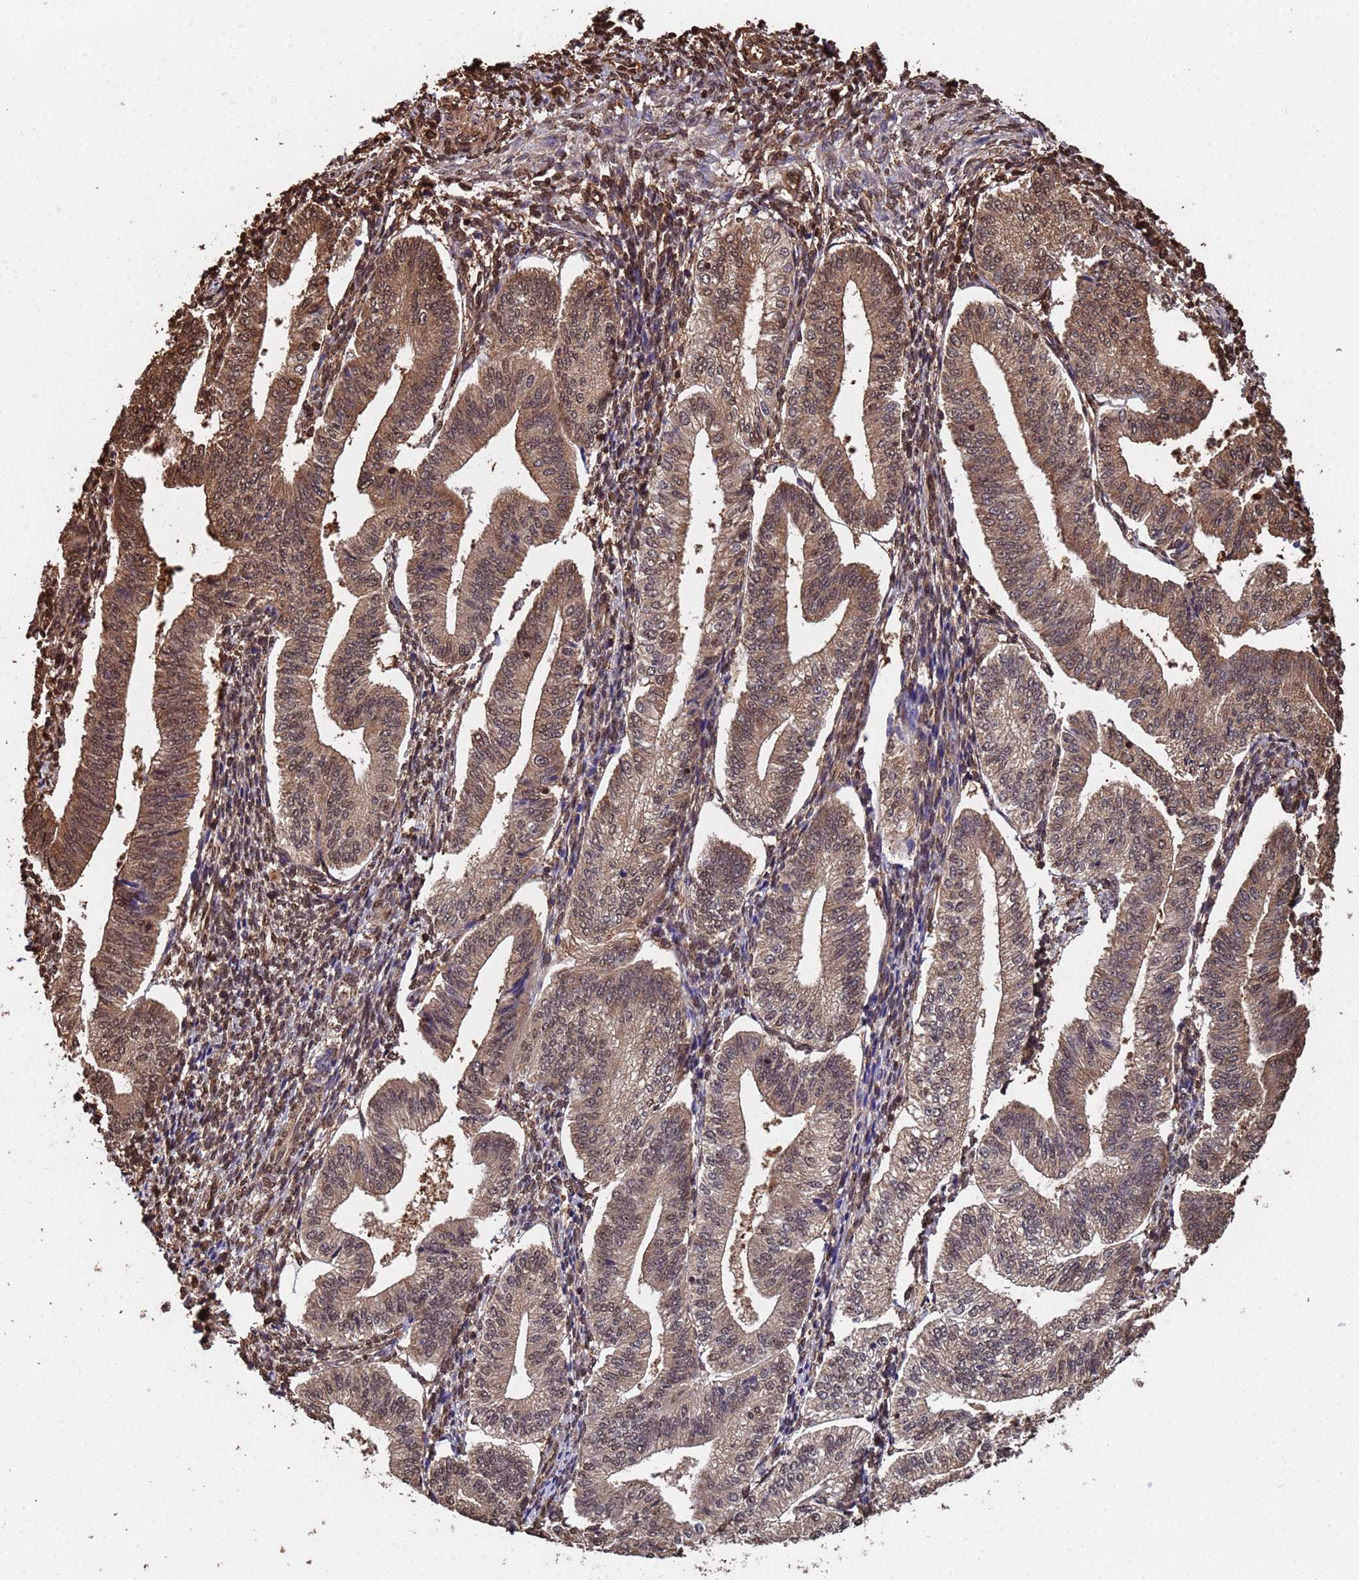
{"staining": {"intensity": "strong", "quantity": "25%-75%", "location": "nuclear"}, "tissue": "endometrium", "cell_type": "Cells in endometrial stroma", "image_type": "normal", "snomed": [{"axis": "morphology", "description": "Normal tissue, NOS"}, {"axis": "topography", "description": "Endometrium"}], "caption": "Unremarkable endometrium reveals strong nuclear expression in about 25%-75% of cells in endometrial stroma, visualized by immunohistochemistry. The protein is shown in brown color, while the nuclei are stained blue.", "gene": "SUMO2", "patient": {"sex": "female", "age": 34}}